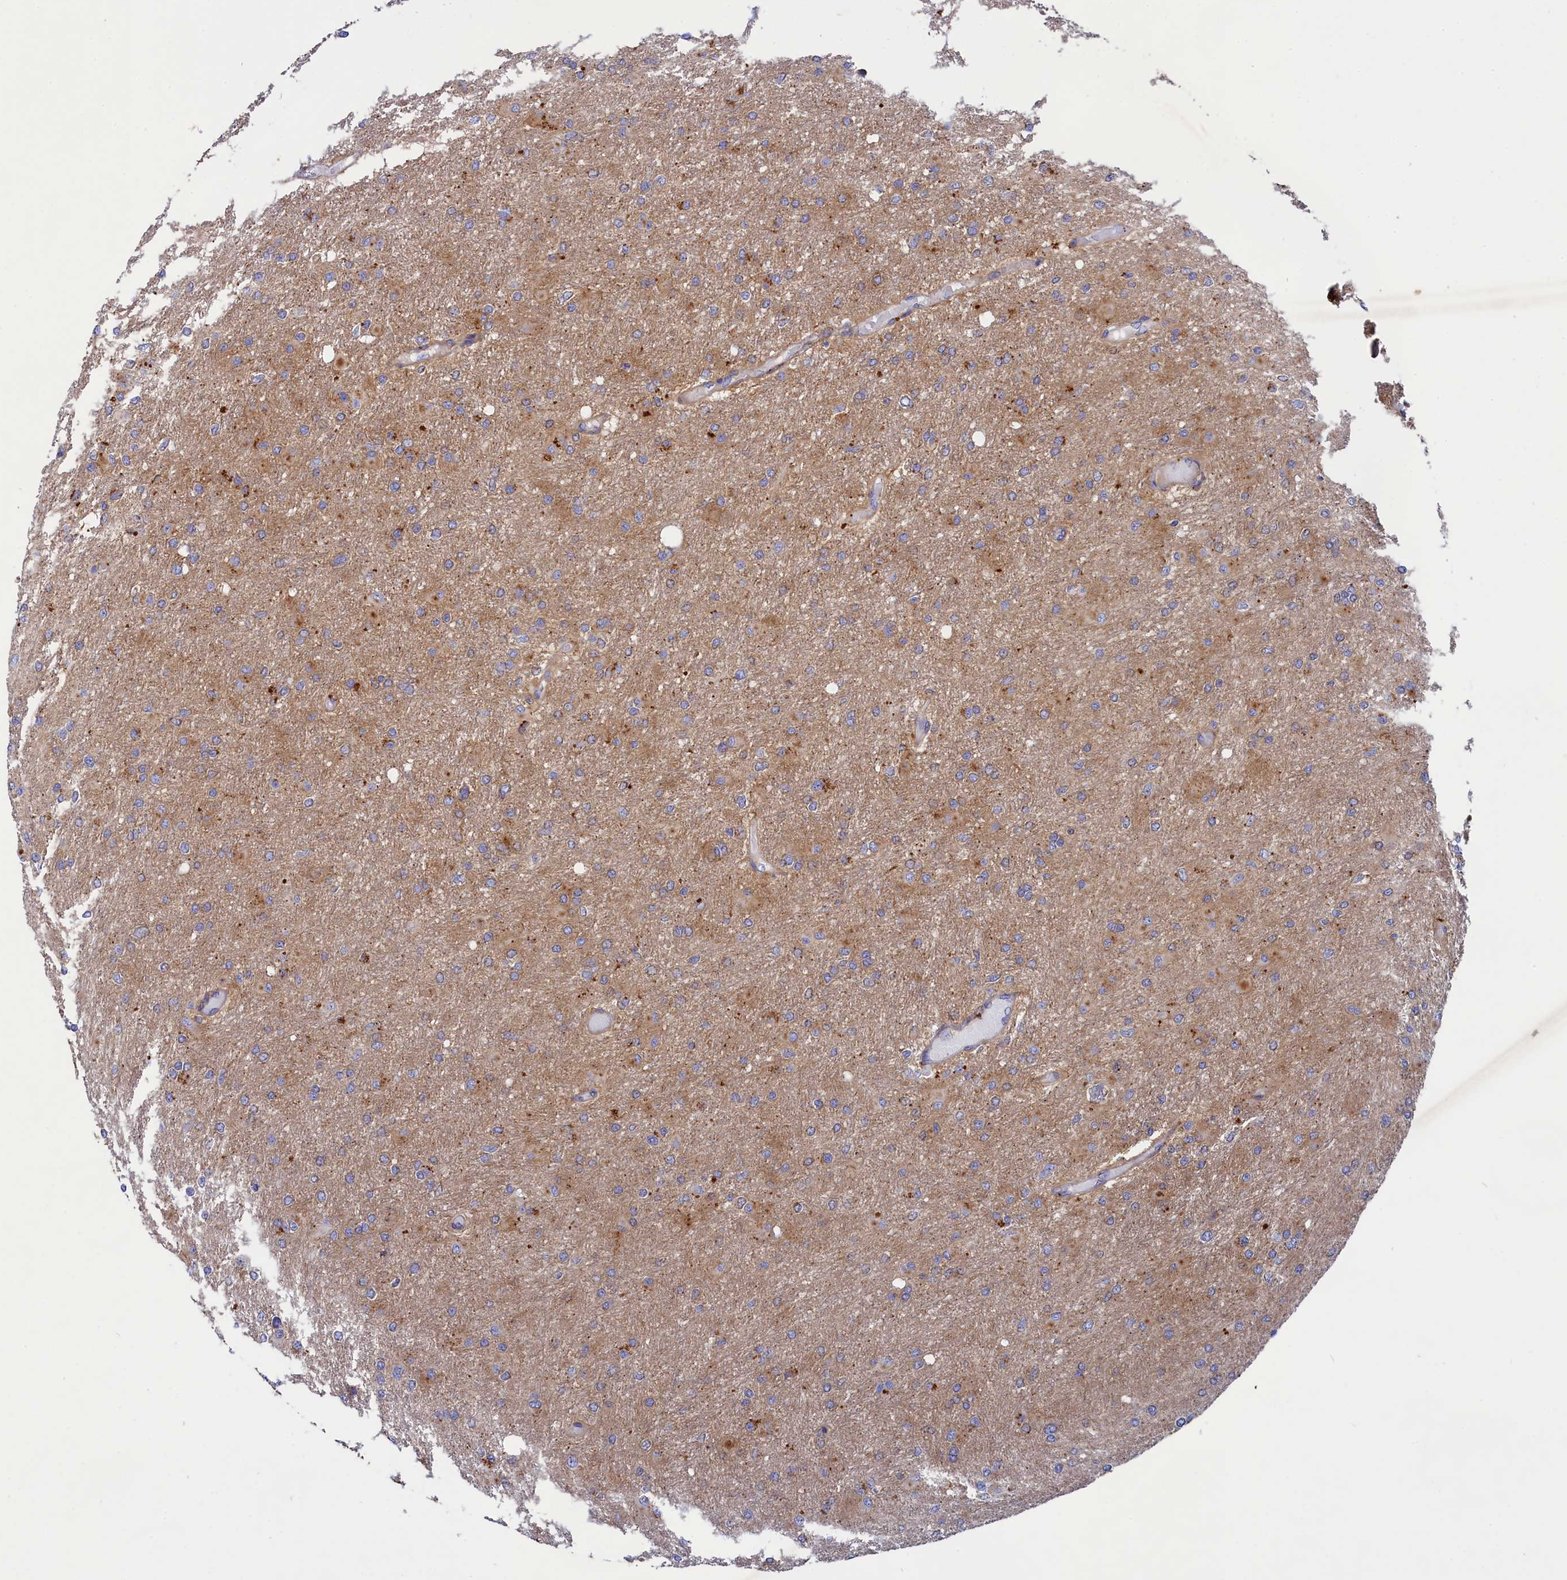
{"staining": {"intensity": "negative", "quantity": "none", "location": "none"}, "tissue": "glioma", "cell_type": "Tumor cells", "image_type": "cancer", "snomed": [{"axis": "morphology", "description": "Glioma, malignant, High grade"}, {"axis": "topography", "description": "Cerebral cortex"}], "caption": "This is an IHC micrograph of human high-grade glioma (malignant). There is no staining in tumor cells.", "gene": "SCAMP4", "patient": {"sex": "female", "age": 36}}